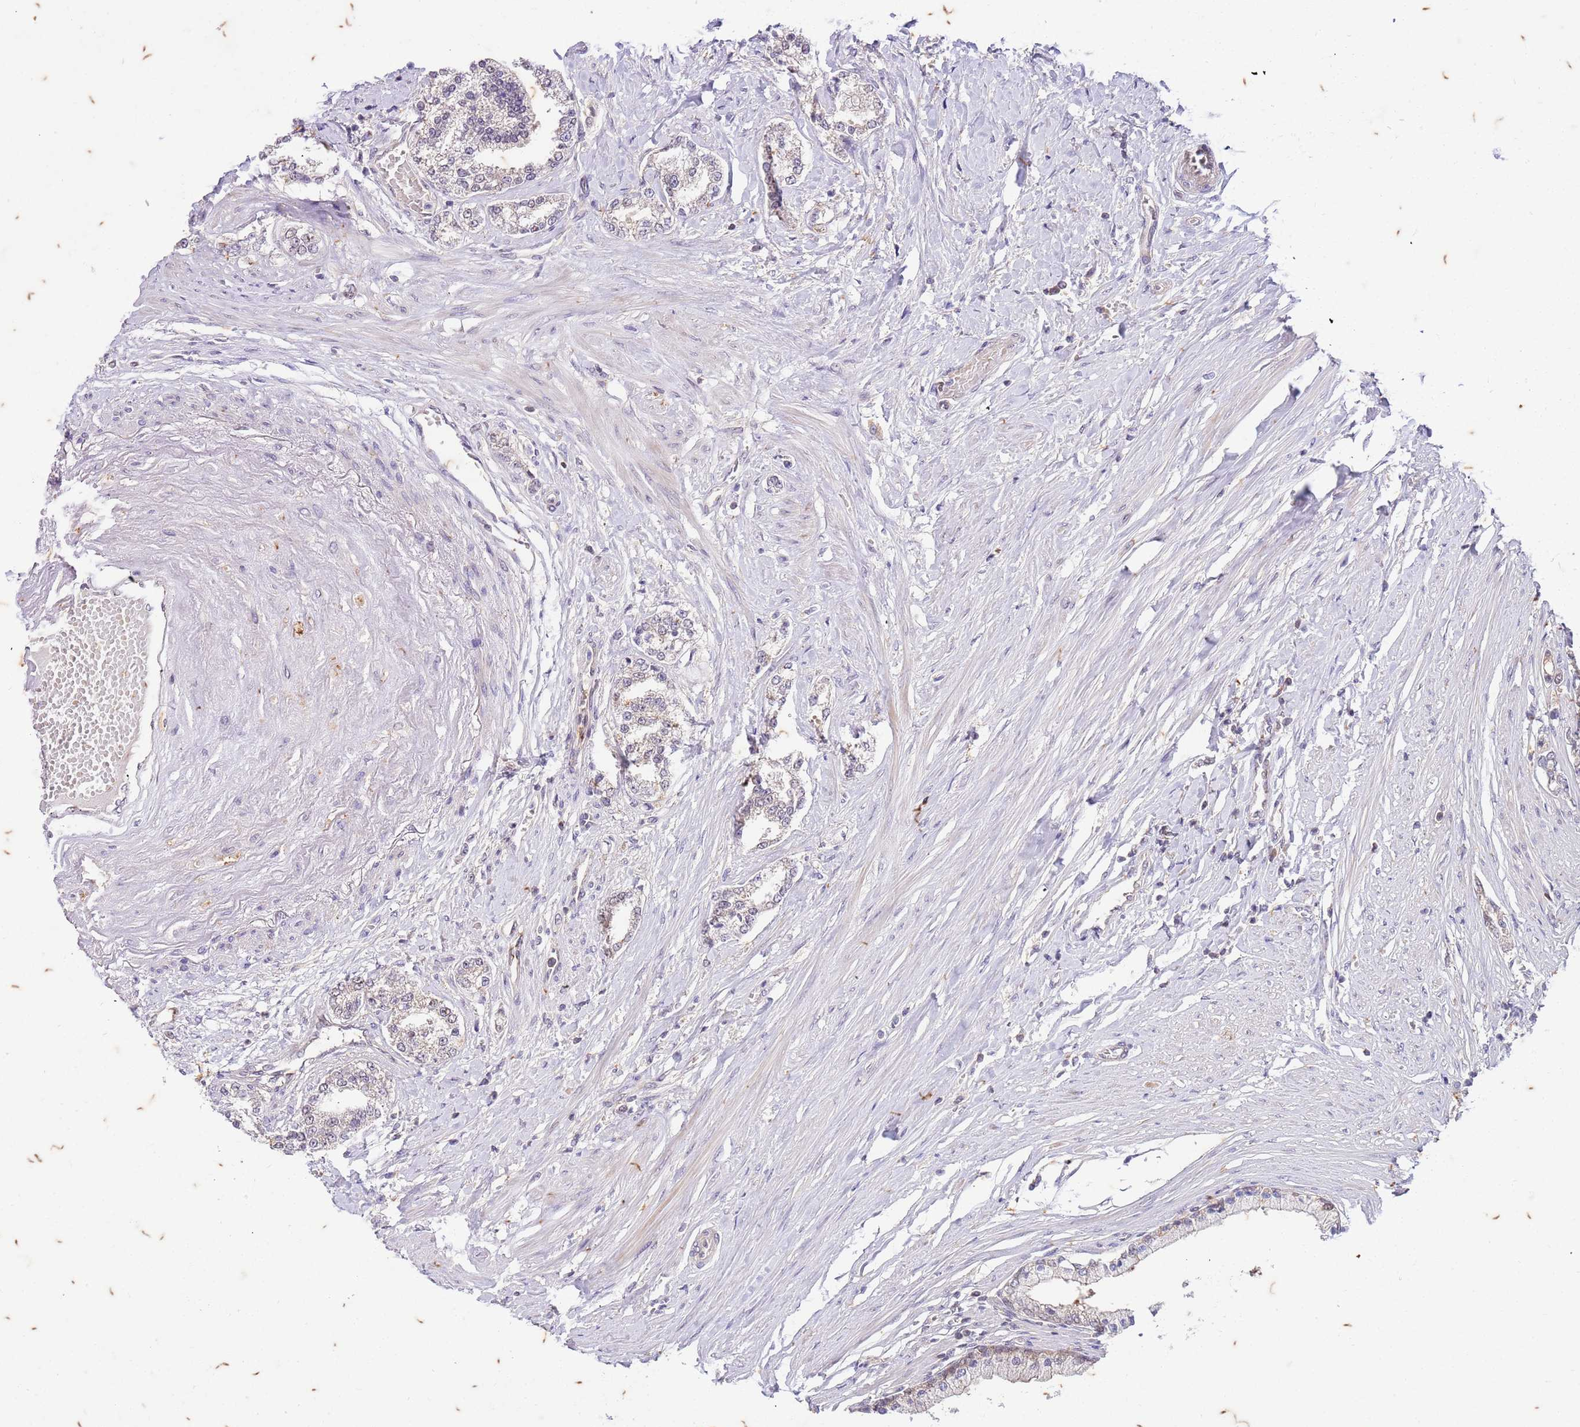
{"staining": {"intensity": "weak", "quantity": "25%-75%", "location": "cytoplasmic/membranous"}, "tissue": "prostate cancer", "cell_type": "Tumor cells", "image_type": "cancer", "snomed": [{"axis": "morphology", "description": "Adenocarcinoma, High grade"}, {"axis": "topography", "description": "Prostate"}], "caption": "The immunohistochemical stain labels weak cytoplasmic/membranous positivity in tumor cells of prostate adenocarcinoma (high-grade) tissue. (brown staining indicates protein expression, while blue staining denotes nuclei).", "gene": "RAPGEF3", "patient": {"sex": "male", "age": 64}}